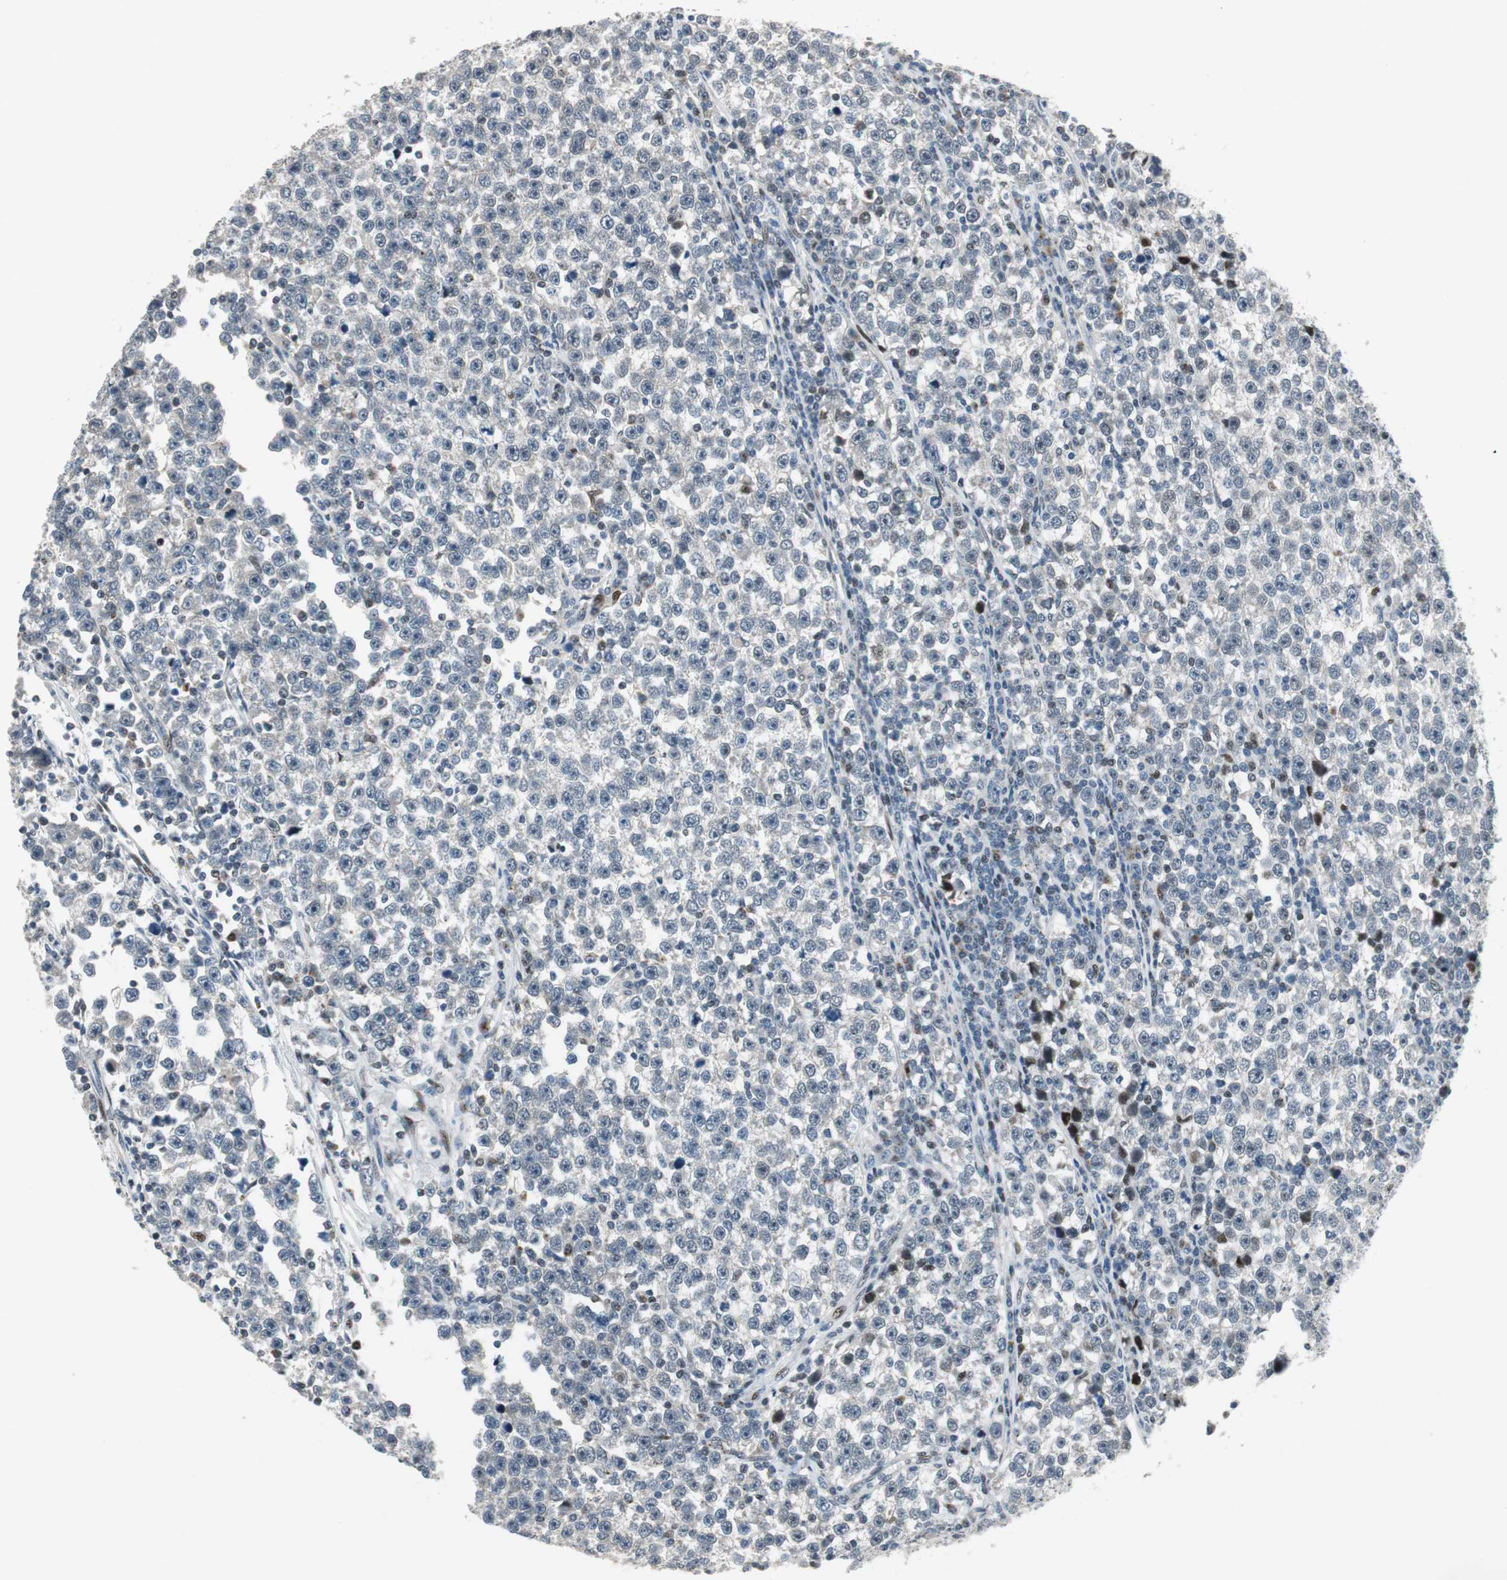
{"staining": {"intensity": "negative", "quantity": "none", "location": "none"}, "tissue": "testis cancer", "cell_type": "Tumor cells", "image_type": "cancer", "snomed": [{"axis": "morphology", "description": "Seminoma, NOS"}, {"axis": "topography", "description": "Testis"}], "caption": "There is no significant expression in tumor cells of seminoma (testis). Nuclei are stained in blue.", "gene": "AJUBA", "patient": {"sex": "male", "age": 43}}